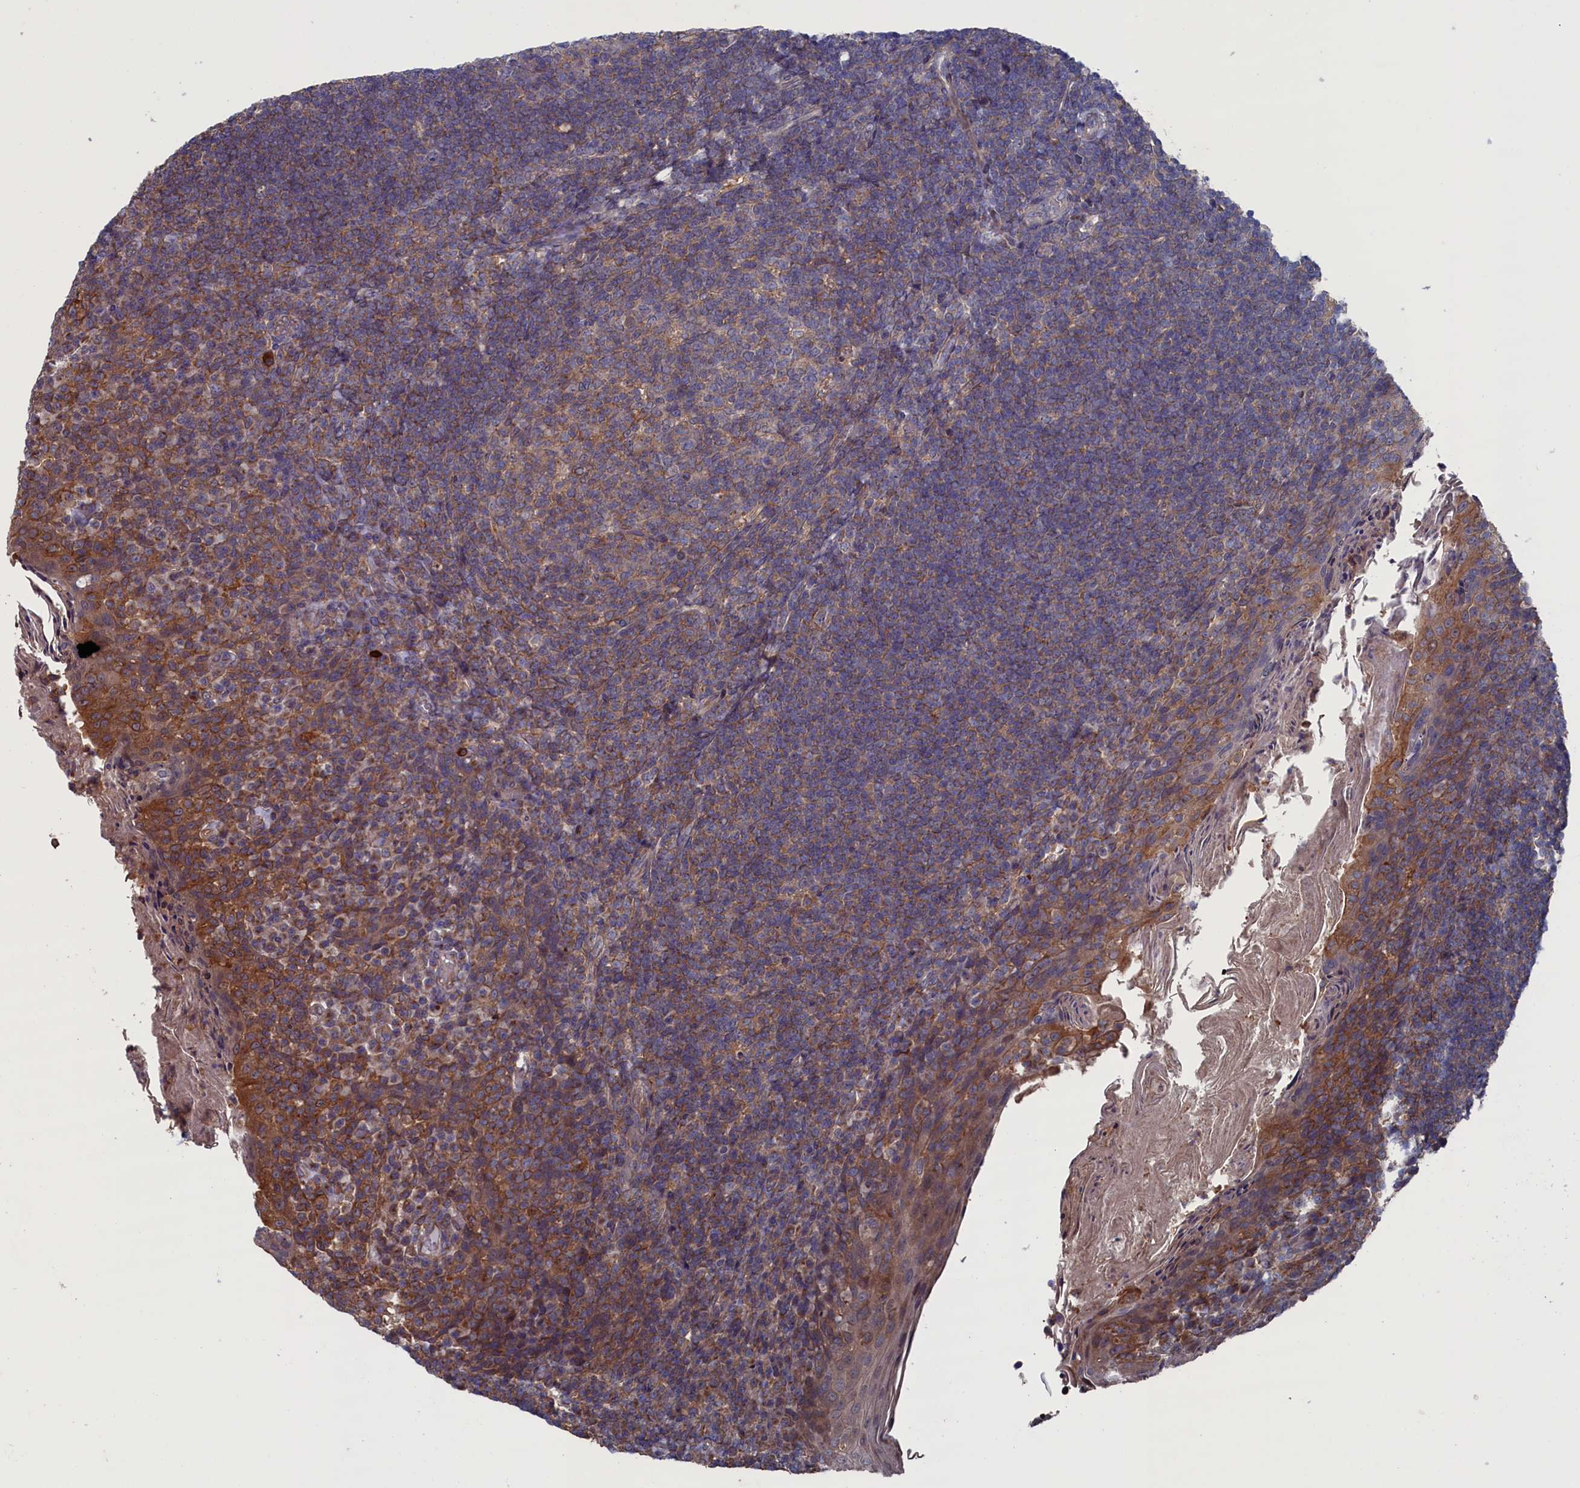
{"staining": {"intensity": "weak", "quantity": "25%-75%", "location": "cytoplasmic/membranous"}, "tissue": "tonsil", "cell_type": "Germinal center cells", "image_type": "normal", "snomed": [{"axis": "morphology", "description": "Normal tissue, NOS"}, {"axis": "topography", "description": "Tonsil"}], "caption": "A high-resolution histopathology image shows IHC staining of normal tonsil, which exhibits weak cytoplasmic/membranous expression in approximately 25%-75% of germinal center cells.", "gene": "SPATA13", "patient": {"sex": "female", "age": 10}}